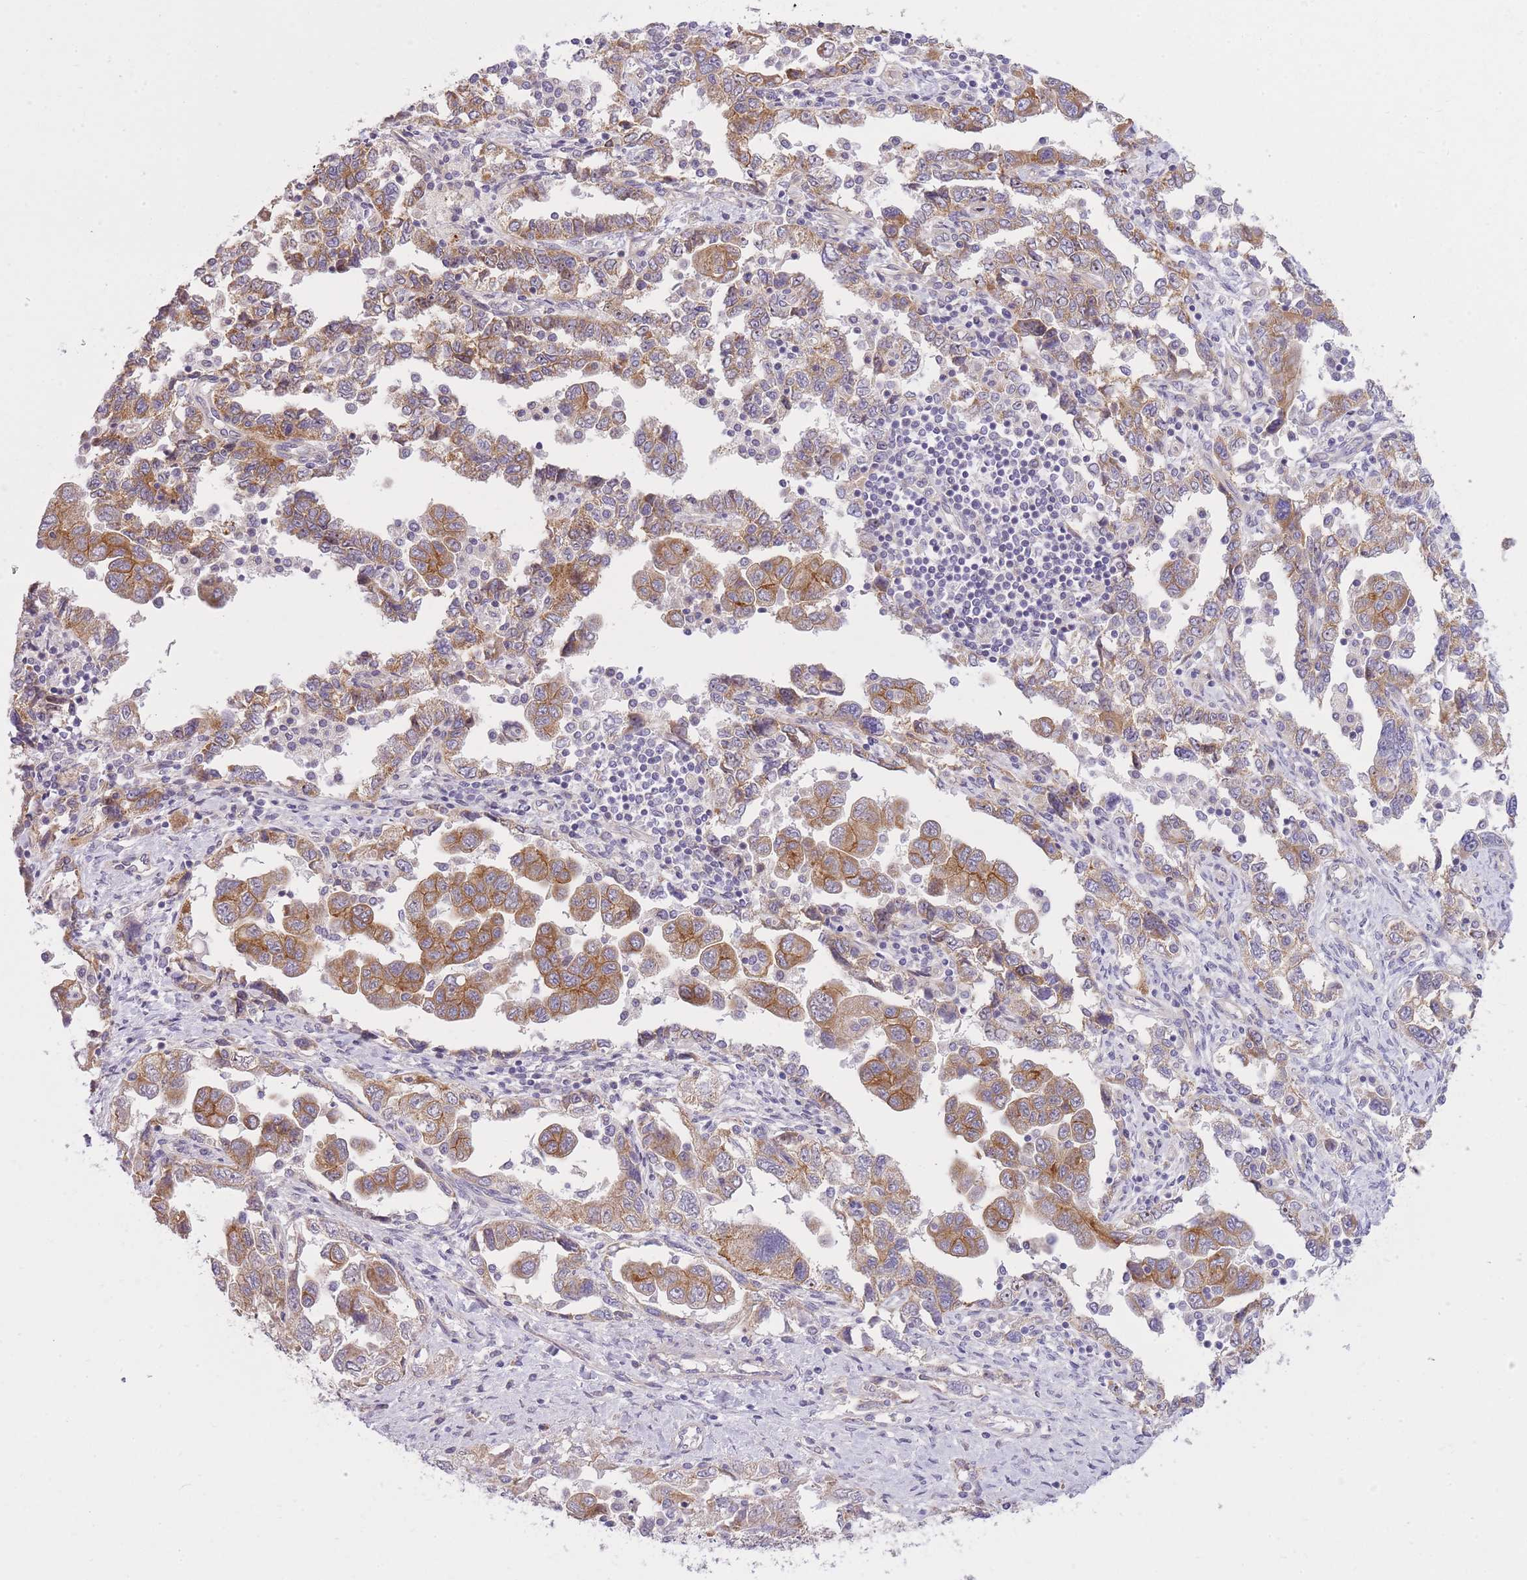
{"staining": {"intensity": "moderate", "quantity": ">75%", "location": "cytoplasmic/membranous"}, "tissue": "ovarian cancer", "cell_type": "Tumor cells", "image_type": "cancer", "snomed": [{"axis": "morphology", "description": "Carcinoma, NOS"}, {"axis": "morphology", "description": "Cystadenocarcinoma, serous, NOS"}, {"axis": "topography", "description": "Ovary"}], "caption": "Ovarian cancer (serous cystadenocarcinoma) tissue reveals moderate cytoplasmic/membranous positivity in approximately >75% of tumor cells", "gene": "REV1", "patient": {"sex": "female", "age": 69}}